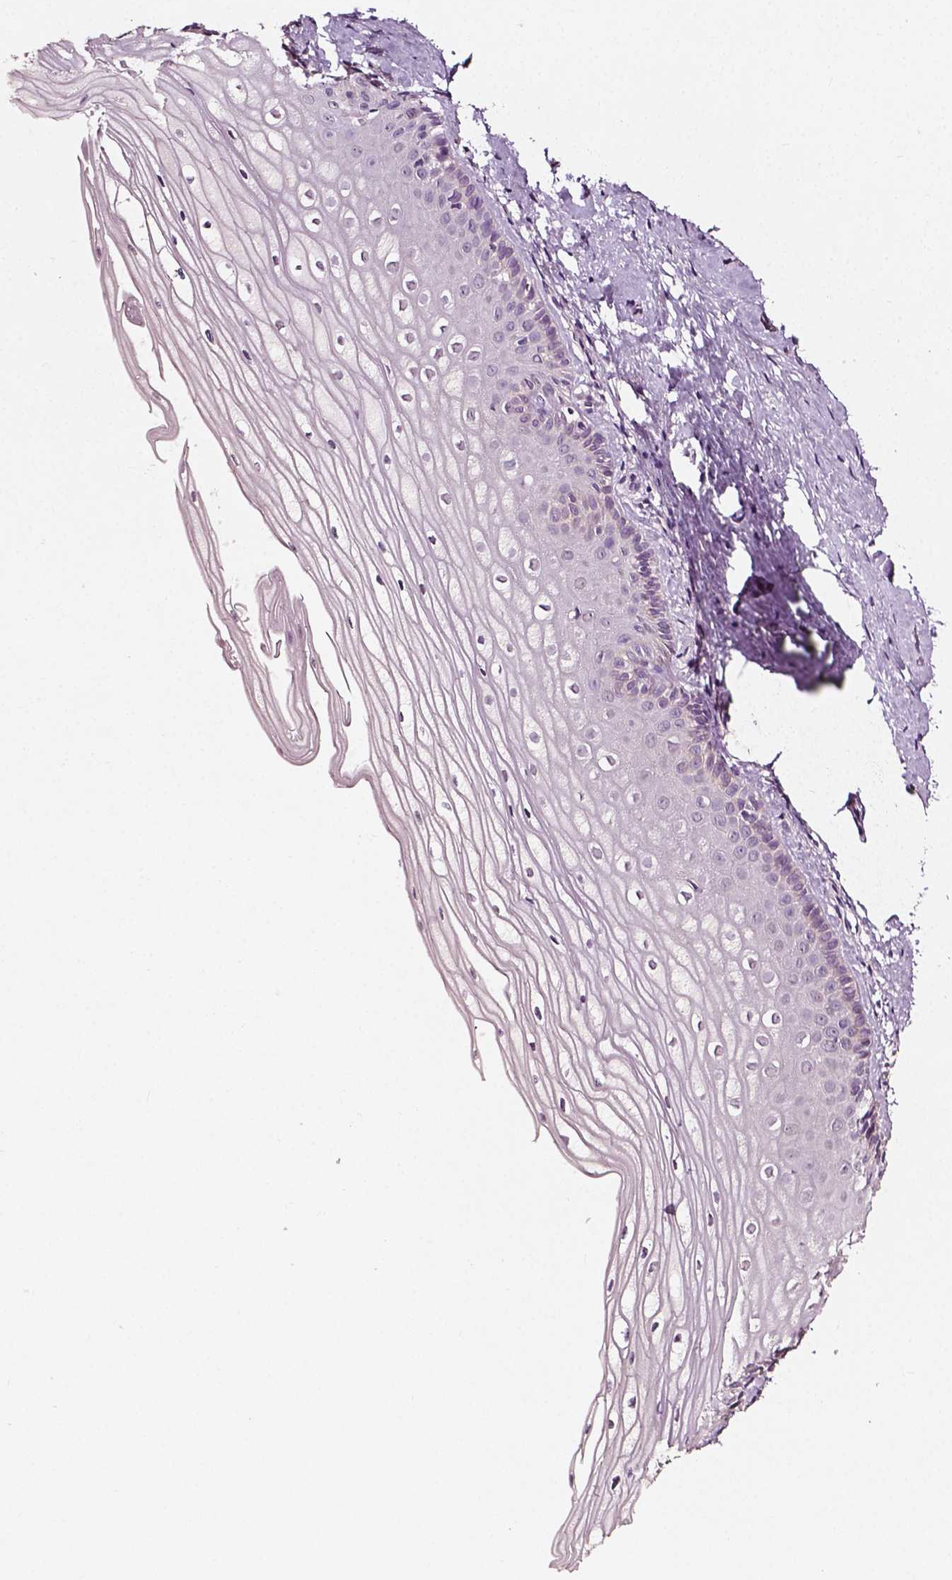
{"staining": {"intensity": "negative", "quantity": "none", "location": "none"}, "tissue": "vagina", "cell_type": "Squamous epithelial cells", "image_type": "normal", "snomed": [{"axis": "morphology", "description": "Normal tissue, NOS"}, {"axis": "topography", "description": "Vagina"}], "caption": "Immunohistochemistry (IHC) micrograph of unremarkable human vagina stained for a protein (brown), which displays no positivity in squamous epithelial cells.", "gene": "PLA2R1", "patient": {"sex": "female", "age": 52}}